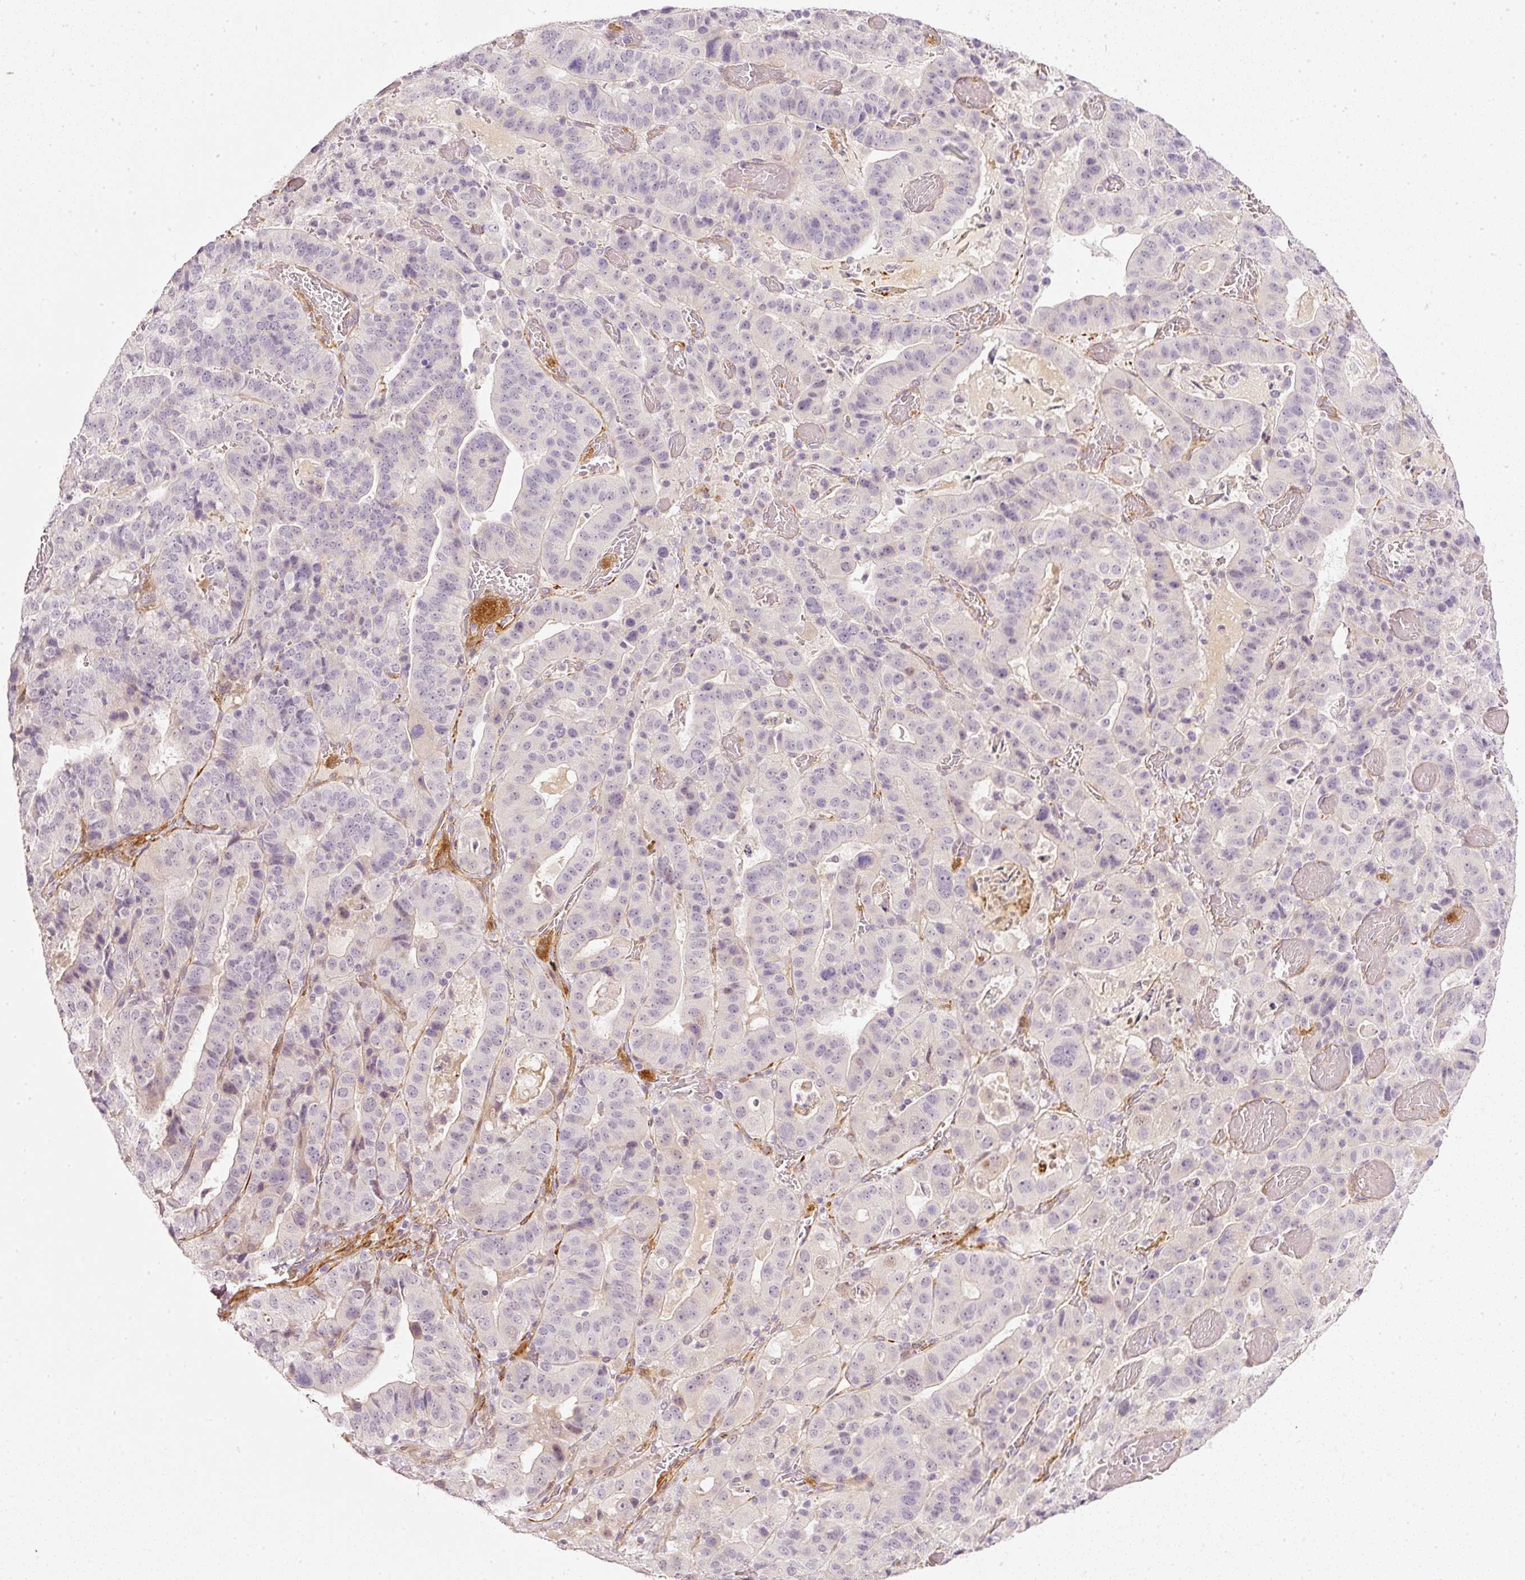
{"staining": {"intensity": "negative", "quantity": "none", "location": "none"}, "tissue": "stomach cancer", "cell_type": "Tumor cells", "image_type": "cancer", "snomed": [{"axis": "morphology", "description": "Adenocarcinoma, NOS"}, {"axis": "topography", "description": "Stomach"}], "caption": "Human stomach adenocarcinoma stained for a protein using IHC demonstrates no positivity in tumor cells.", "gene": "TOGARAM1", "patient": {"sex": "male", "age": 48}}